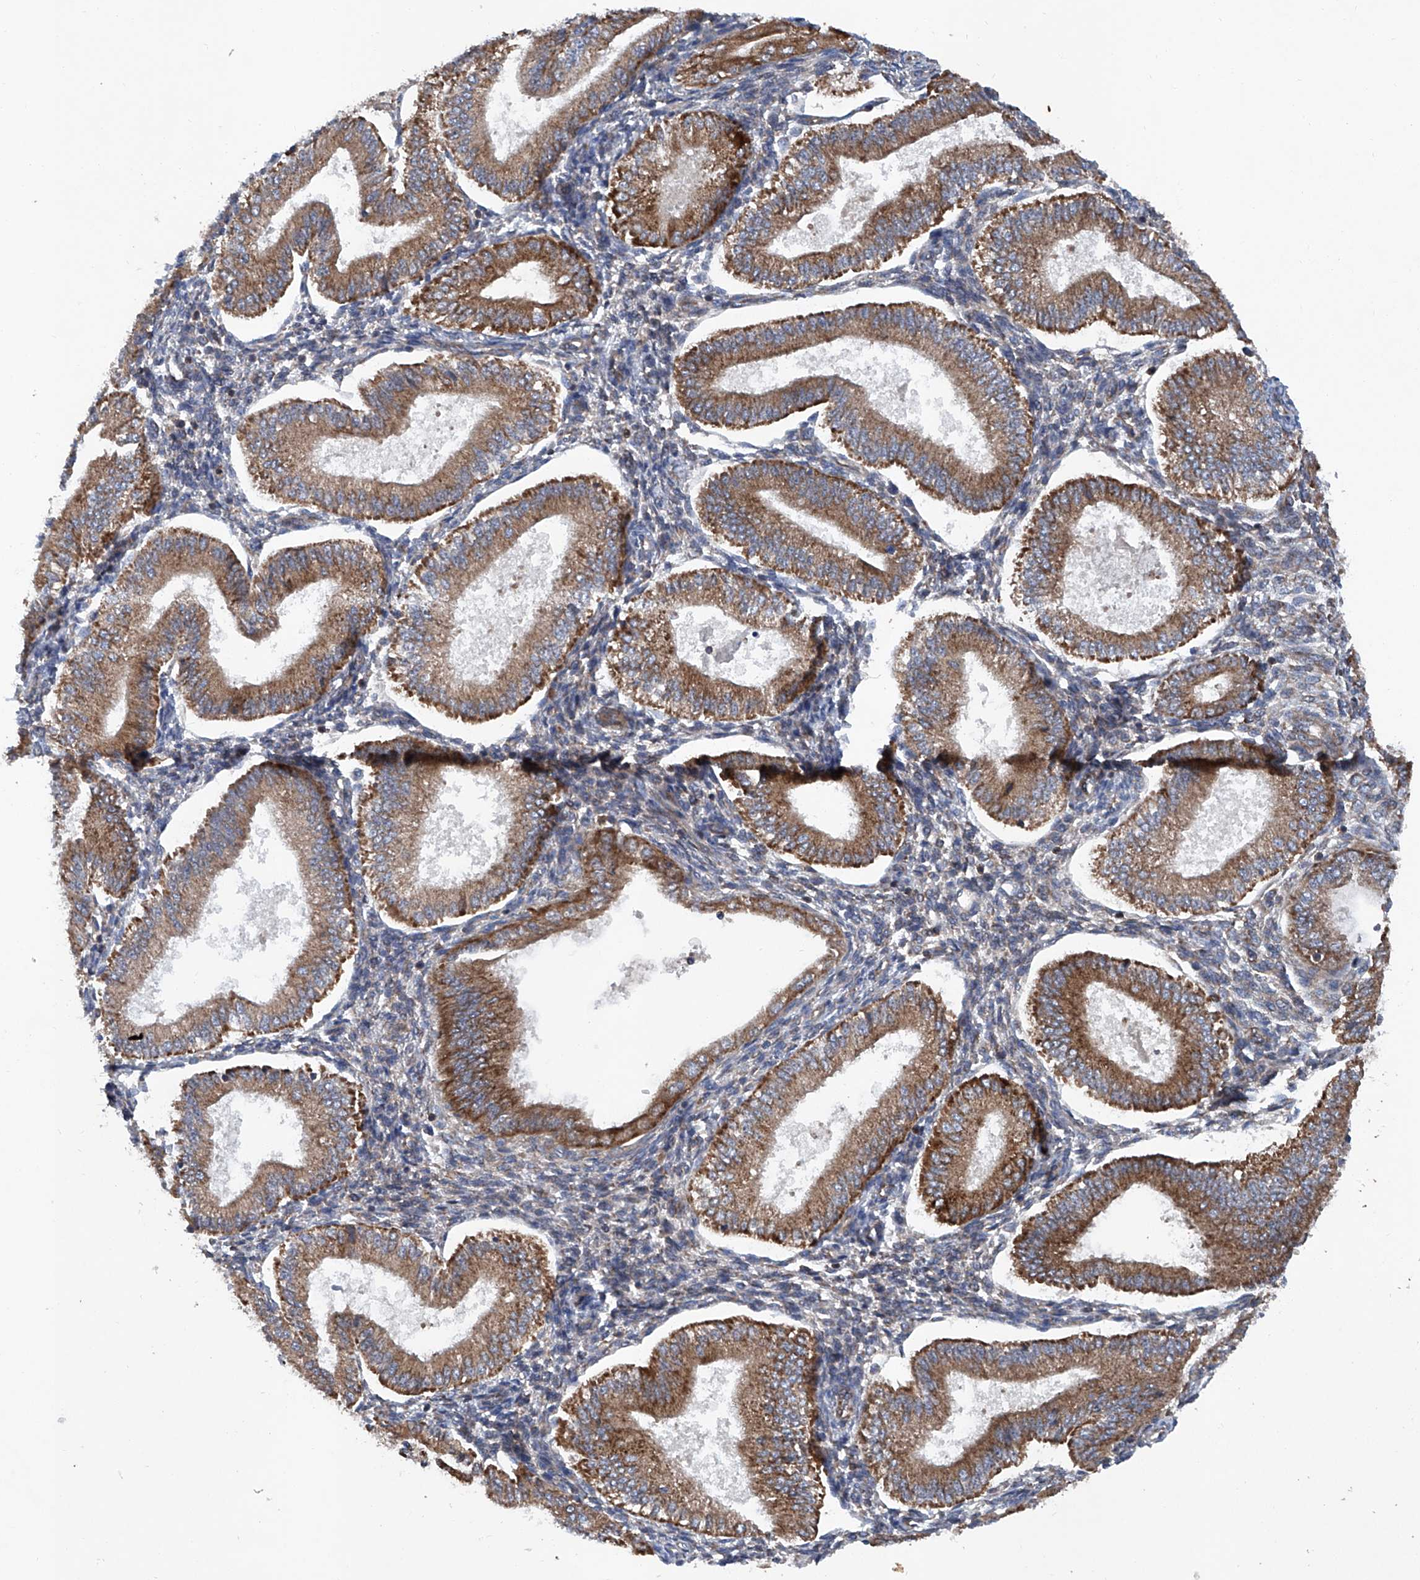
{"staining": {"intensity": "weak", "quantity": "25%-75%", "location": "cytoplasmic/membranous"}, "tissue": "endometrium", "cell_type": "Cells in endometrial stroma", "image_type": "normal", "snomed": [{"axis": "morphology", "description": "Normal tissue, NOS"}, {"axis": "topography", "description": "Endometrium"}], "caption": "Protein staining of unremarkable endometrium demonstrates weak cytoplasmic/membranous staining in about 25%-75% of cells in endometrial stroma.", "gene": "ASCC3", "patient": {"sex": "female", "age": 39}}